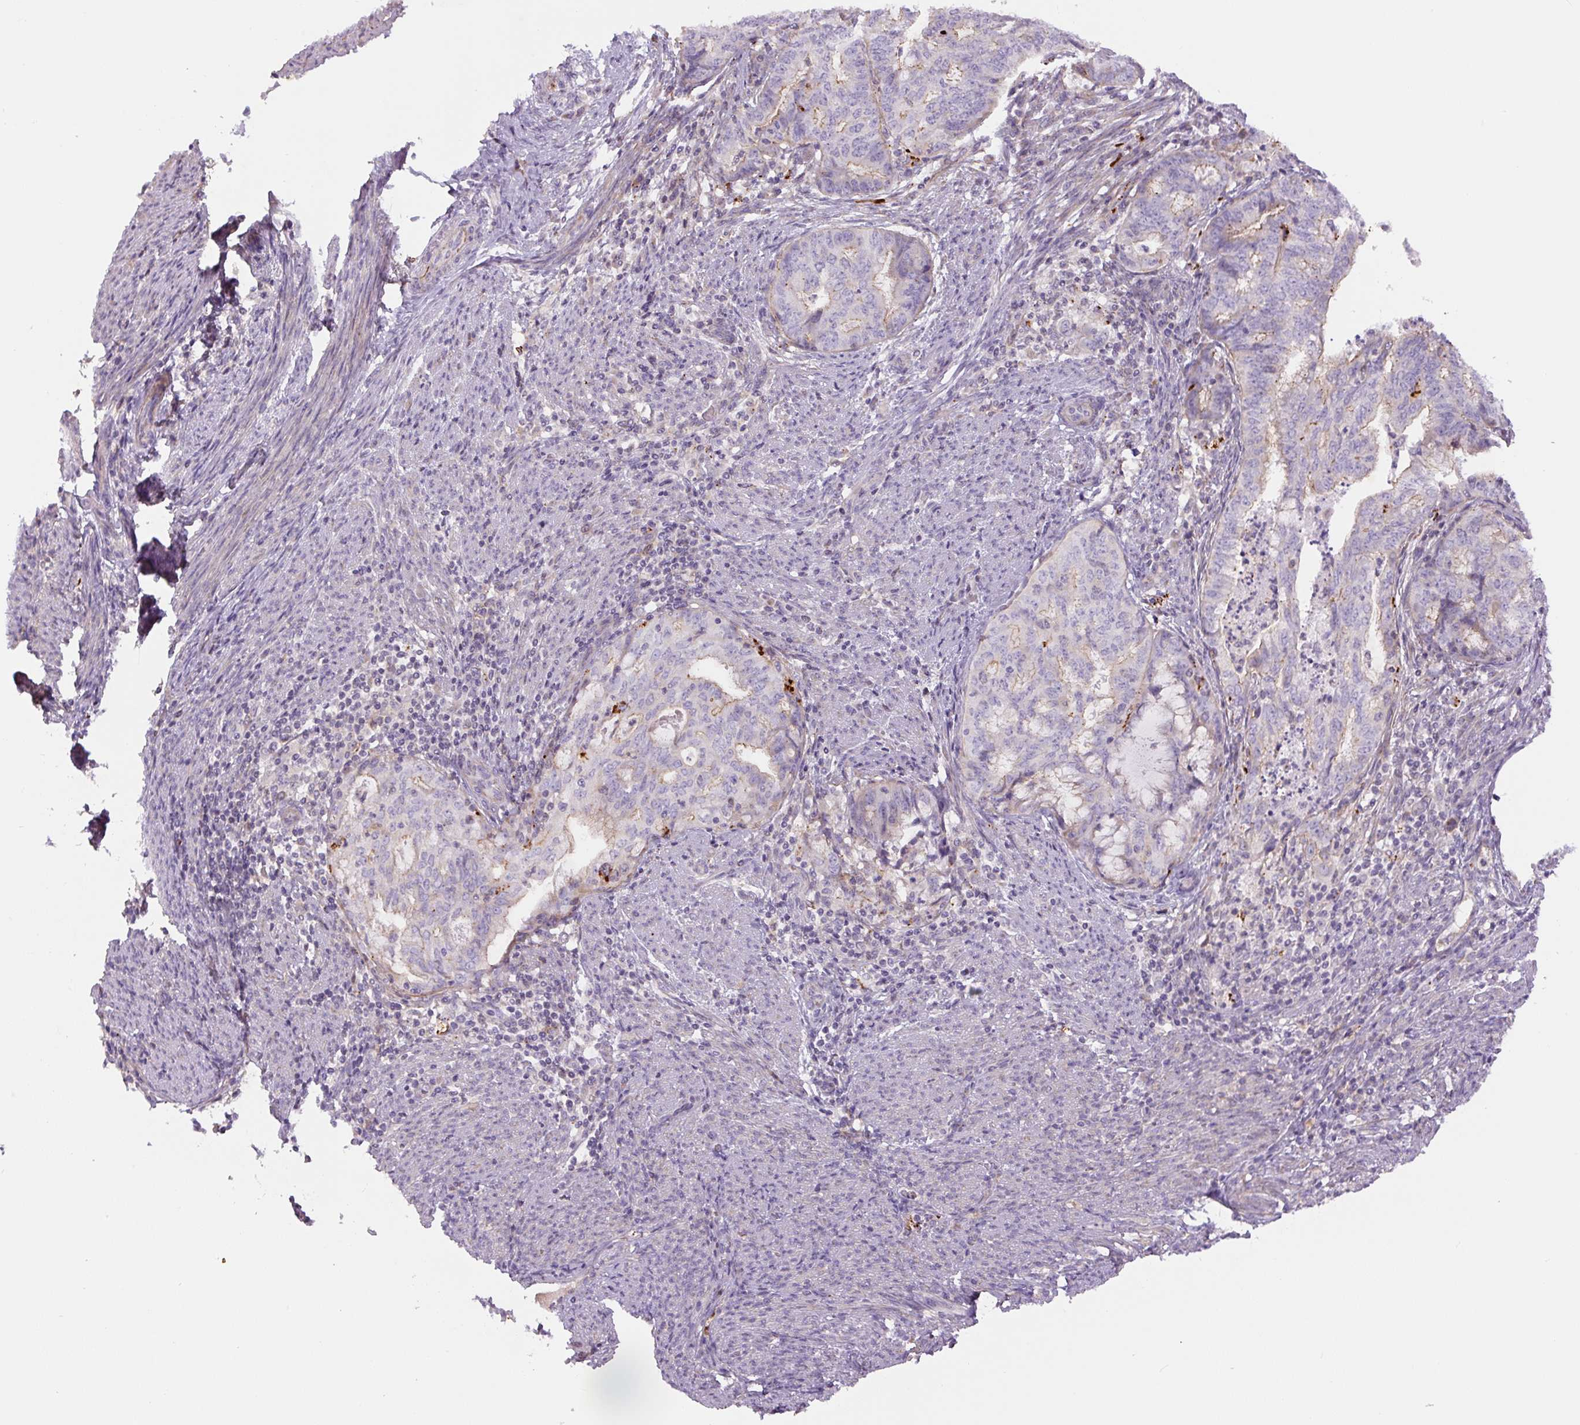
{"staining": {"intensity": "weak", "quantity": "<25%", "location": "cytoplasmic/membranous"}, "tissue": "endometrial cancer", "cell_type": "Tumor cells", "image_type": "cancer", "snomed": [{"axis": "morphology", "description": "Adenocarcinoma, NOS"}, {"axis": "topography", "description": "Endometrium"}], "caption": "This is an immunohistochemistry (IHC) micrograph of adenocarcinoma (endometrial). There is no expression in tumor cells.", "gene": "CCNI2", "patient": {"sex": "female", "age": 79}}